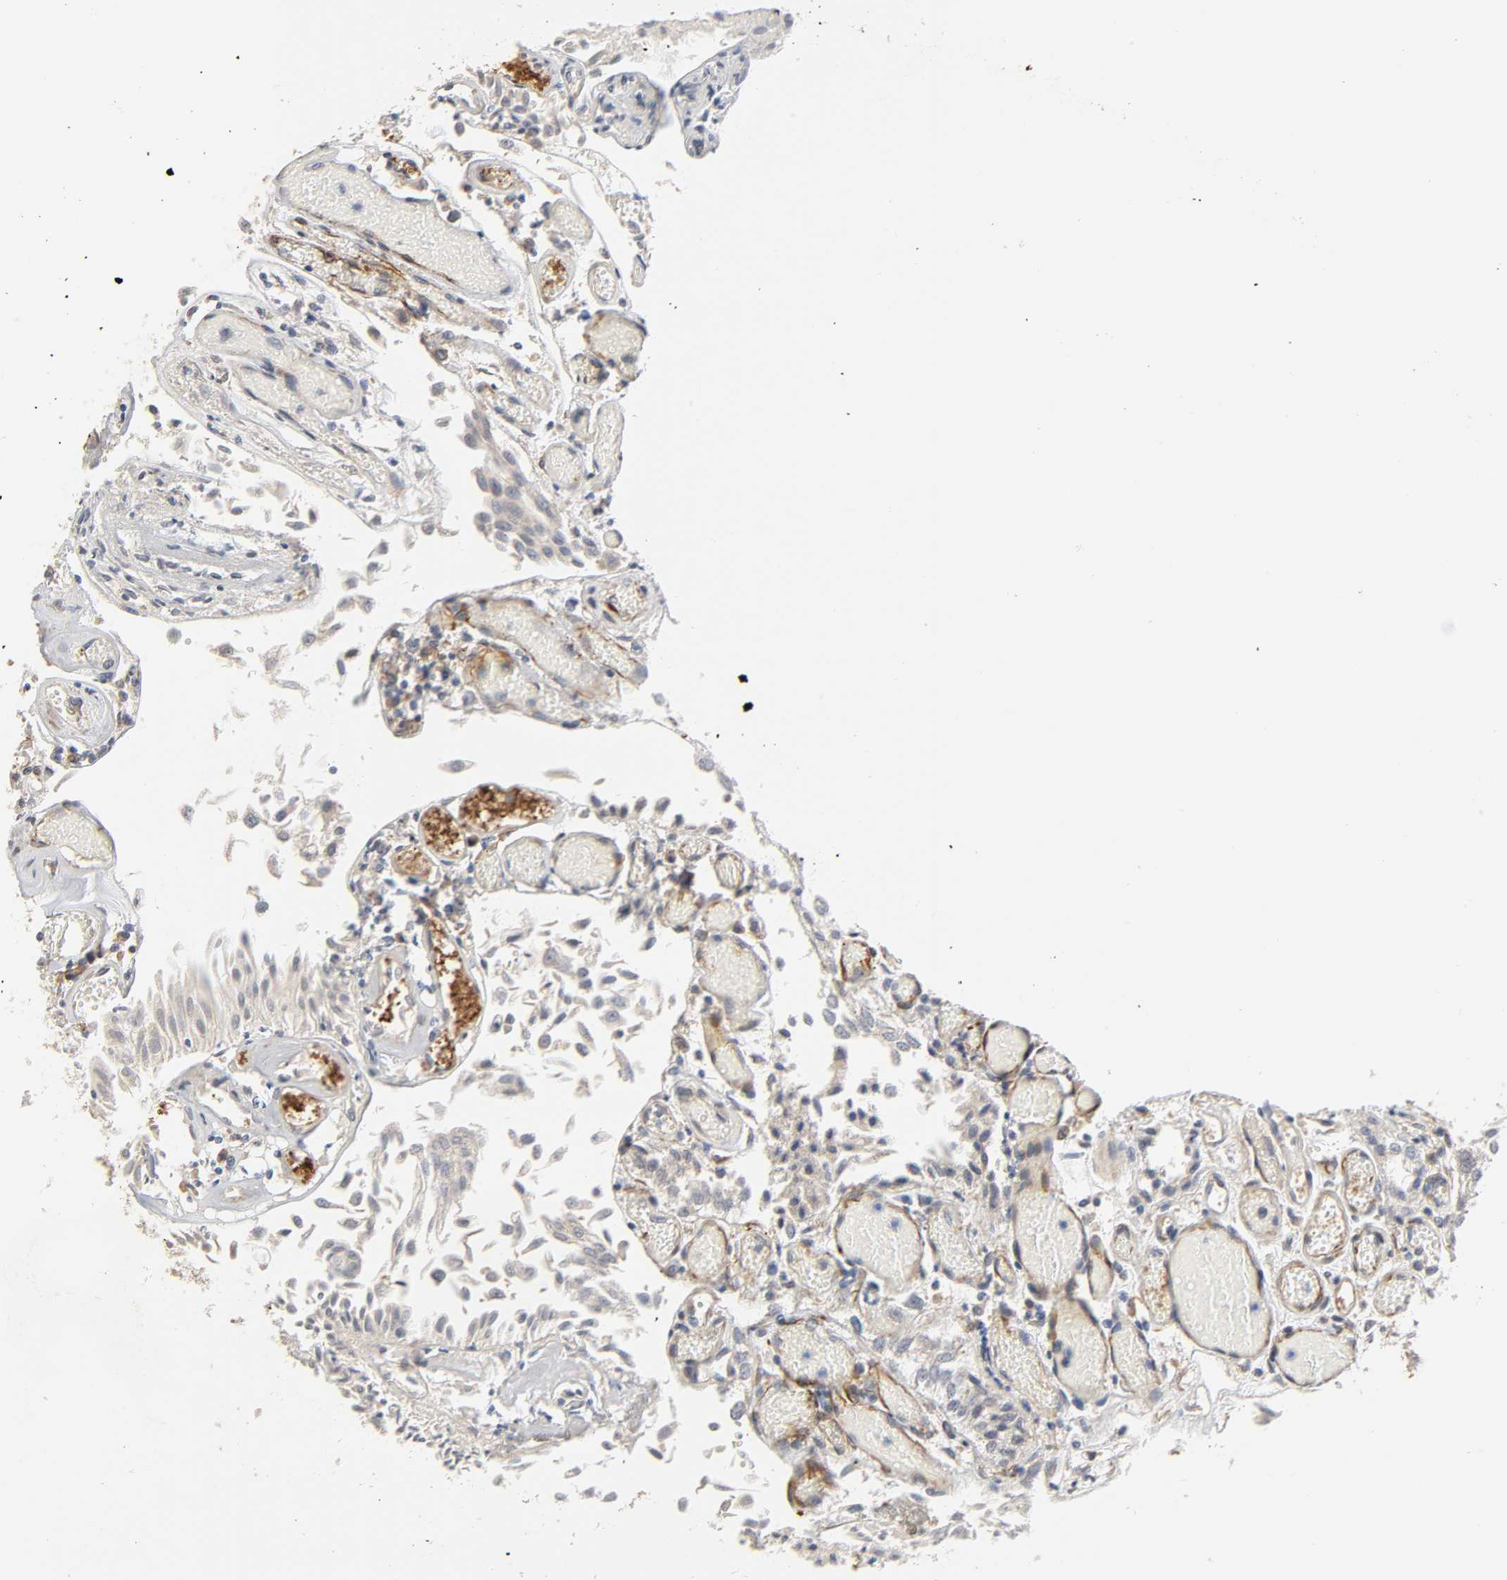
{"staining": {"intensity": "weak", "quantity": "<25%", "location": "cytoplasmic/membranous"}, "tissue": "urothelial cancer", "cell_type": "Tumor cells", "image_type": "cancer", "snomed": [{"axis": "morphology", "description": "Urothelial carcinoma, Low grade"}, {"axis": "topography", "description": "Urinary bladder"}], "caption": "Tumor cells show no significant protein positivity in urothelial cancer.", "gene": "FAM118A", "patient": {"sex": "male", "age": 86}}